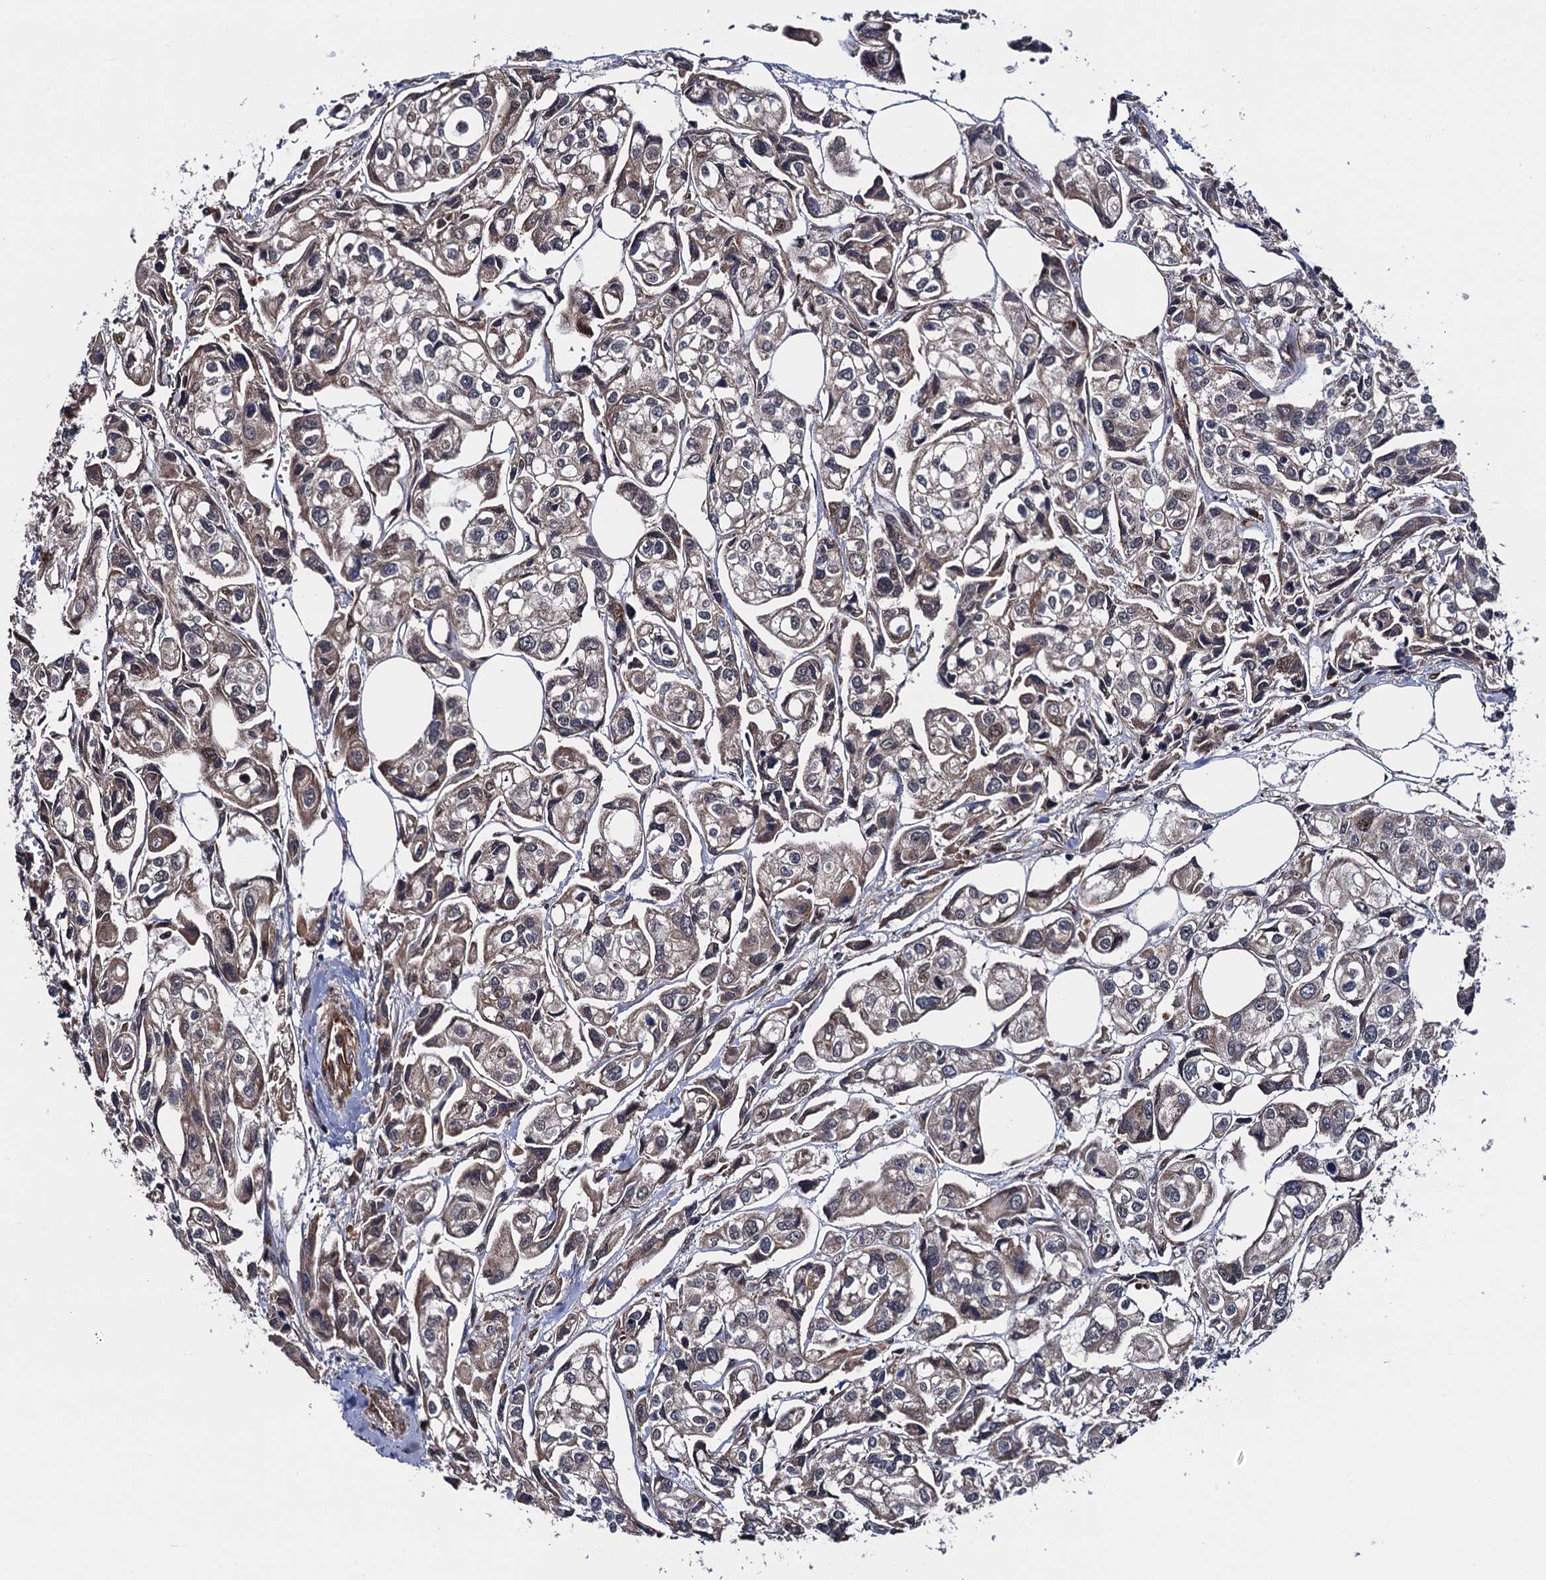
{"staining": {"intensity": "weak", "quantity": "<25%", "location": "cytoplasmic/membranous"}, "tissue": "urothelial cancer", "cell_type": "Tumor cells", "image_type": "cancer", "snomed": [{"axis": "morphology", "description": "Urothelial carcinoma, High grade"}, {"axis": "topography", "description": "Urinary bladder"}], "caption": "This photomicrograph is of urothelial cancer stained with immunohistochemistry (IHC) to label a protein in brown with the nuclei are counter-stained blue. There is no positivity in tumor cells.", "gene": "FSIP1", "patient": {"sex": "male", "age": 67}}